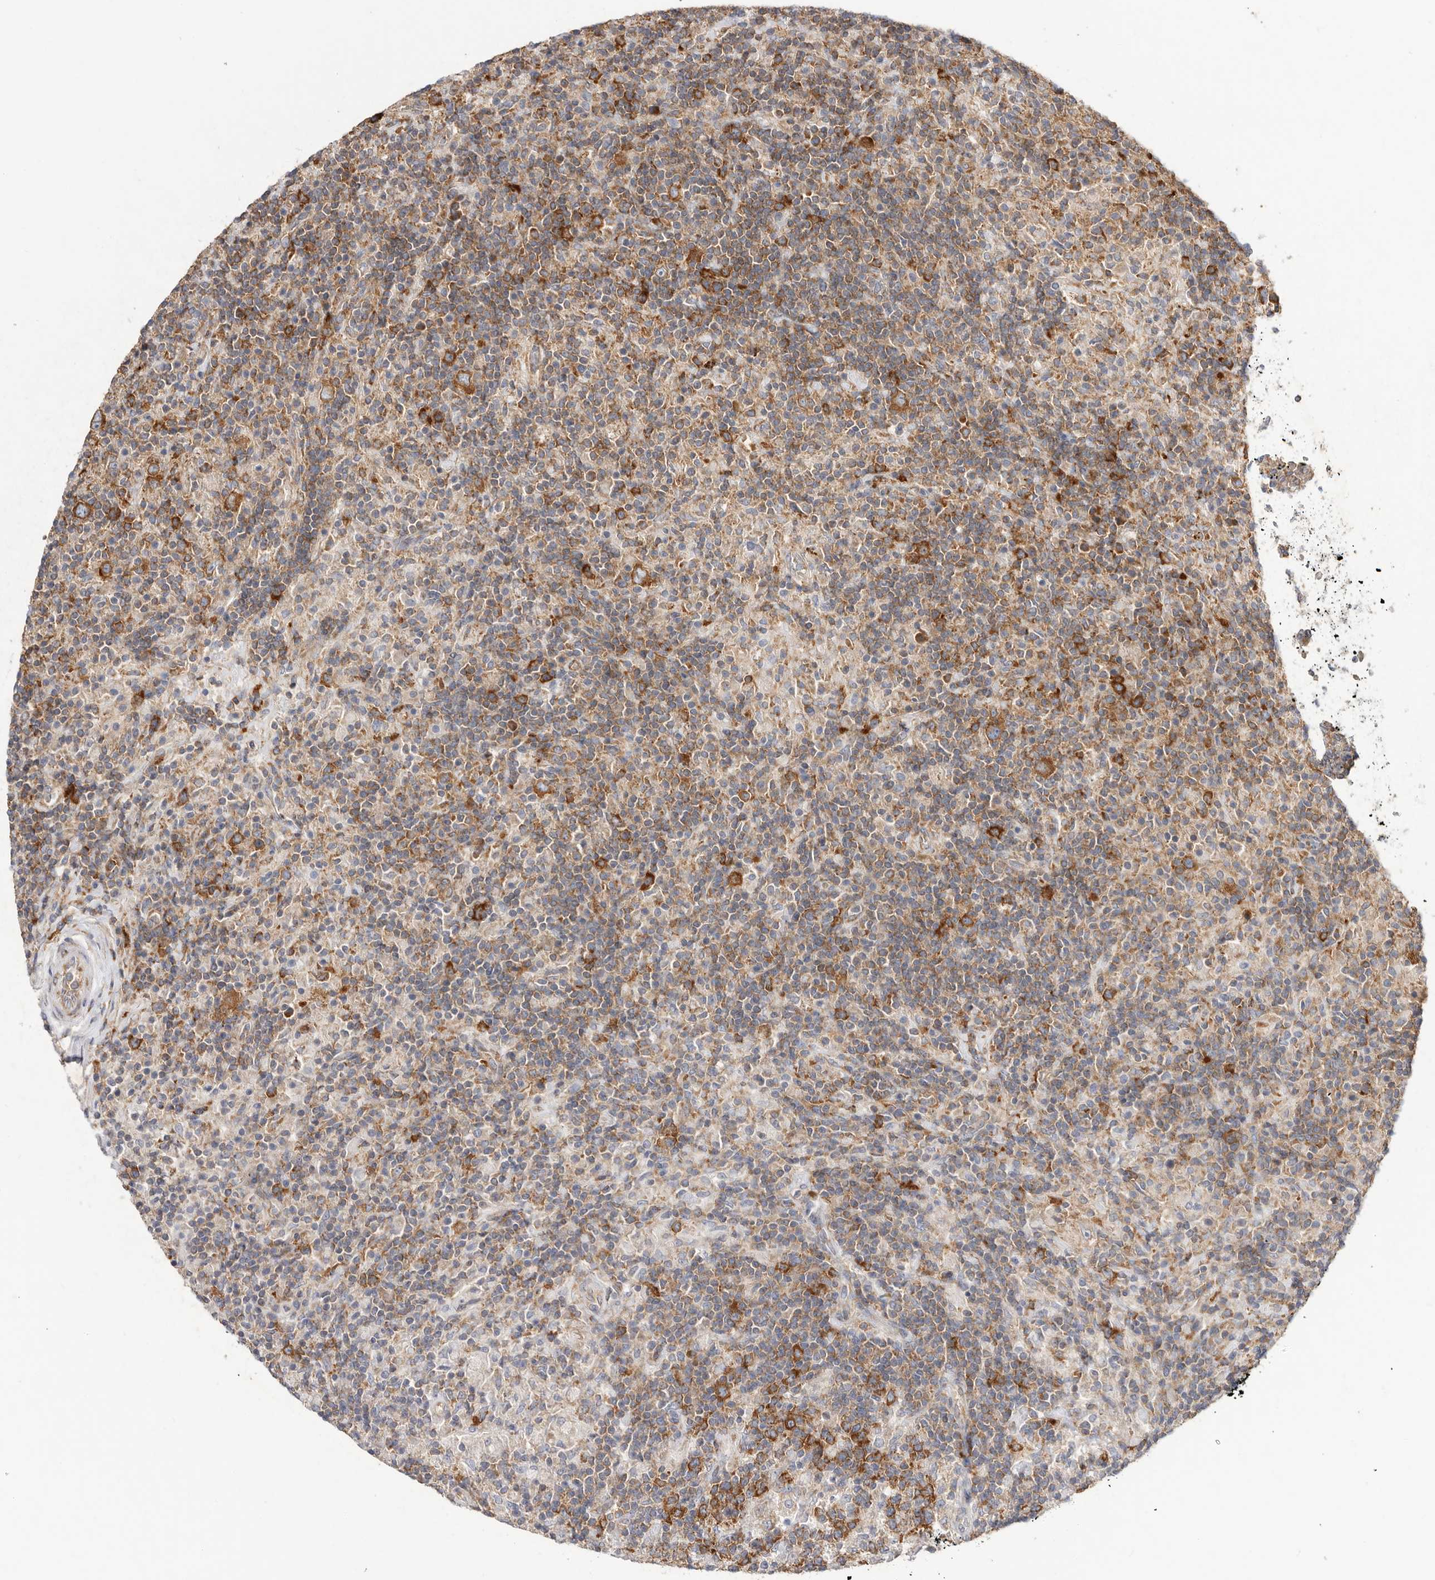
{"staining": {"intensity": "strong", "quantity": ">75%", "location": "cytoplasmic/membranous"}, "tissue": "lymphoma", "cell_type": "Tumor cells", "image_type": "cancer", "snomed": [{"axis": "morphology", "description": "Hodgkin's disease, NOS"}, {"axis": "topography", "description": "Lymph node"}], "caption": "Lymphoma was stained to show a protein in brown. There is high levels of strong cytoplasmic/membranous expression in approximately >75% of tumor cells.", "gene": "SERBP1", "patient": {"sex": "male", "age": 70}}